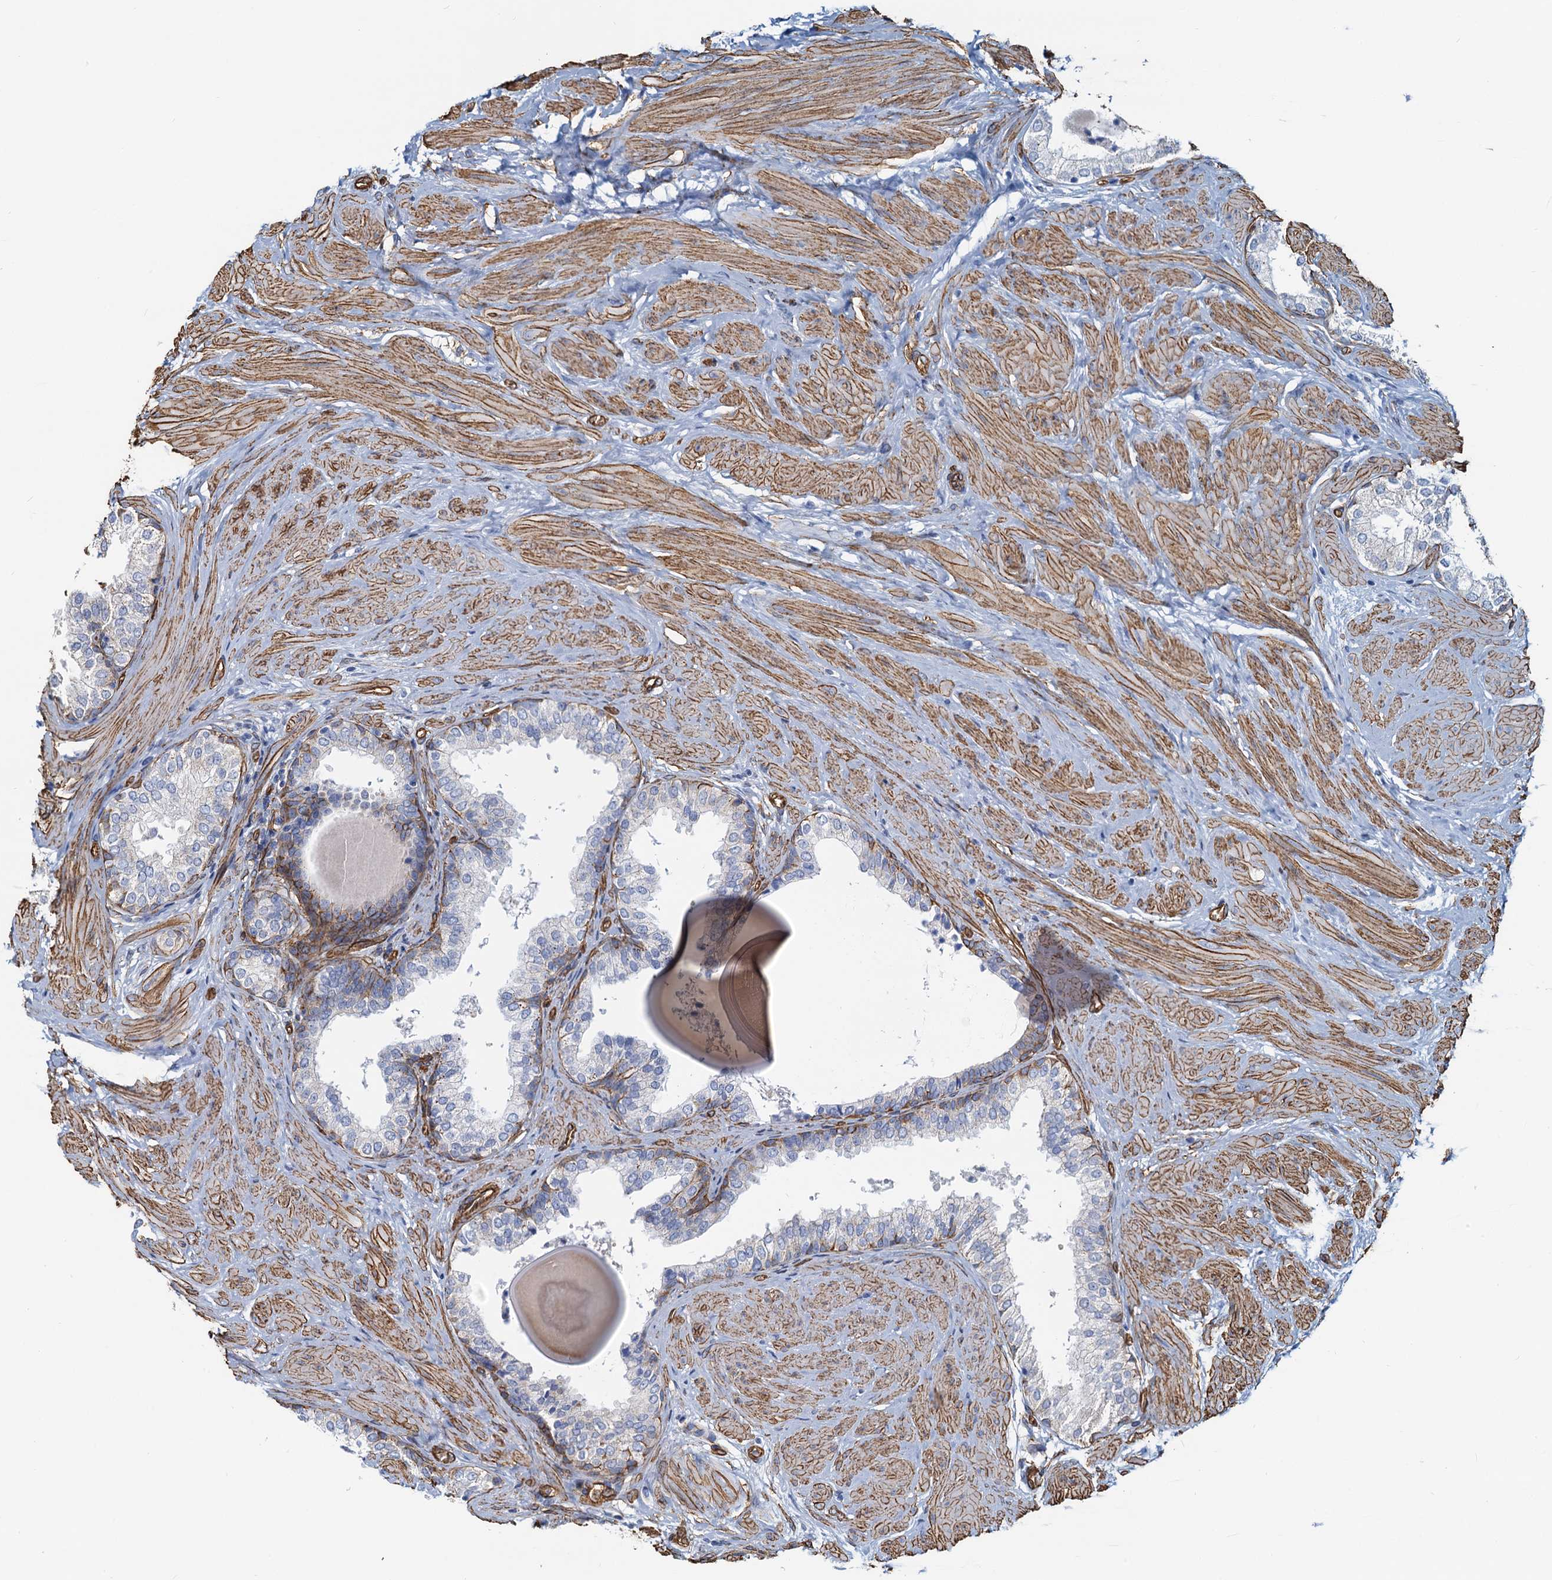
{"staining": {"intensity": "moderate", "quantity": "<25%", "location": "cytoplasmic/membranous"}, "tissue": "prostate", "cell_type": "Glandular cells", "image_type": "normal", "snomed": [{"axis": "morphology", "description": "Normal tissue, NOS"}, {"axis": "topography", "description": "Prostate"}], "caption": "Prostate stained with DAB IHC demonstrates low levels of moderate cytoplasmic/membranous staining in about <25% of glandular cells.", "gene": "DGKG", "patient": {"sex": "male", "age": 48}}